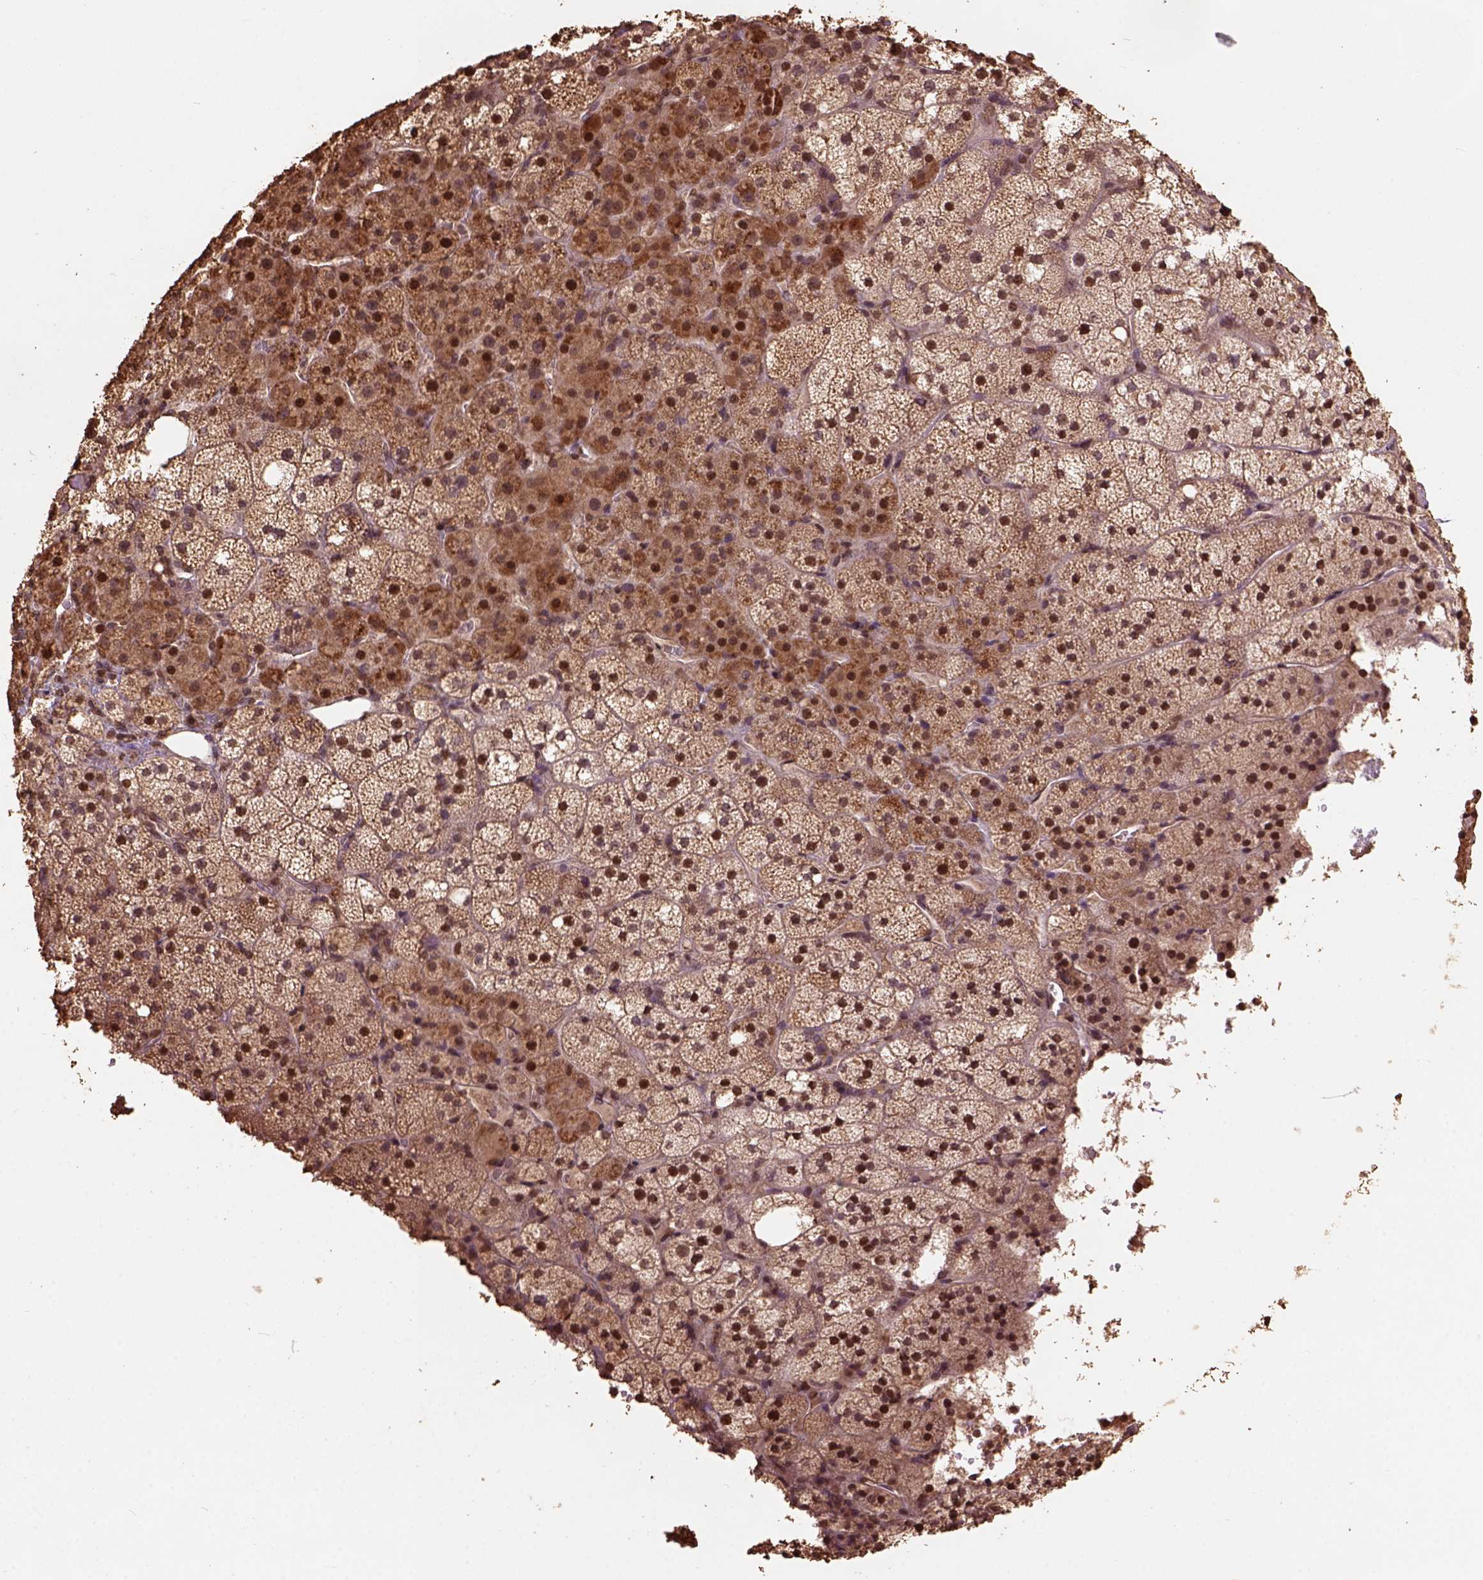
{"staining": {"intensity": "strong", "quantity": ">75%", "location": "cytoplasmic/membranous,nuclear"}, "tissue": "adrenal gland", "cell_type": "Glandular cells", "image_type": "normal", "snomed": [{"axis": "morphology", "description": "Normal tissue, NOS"}, {"axis": "topography", "description": "Adrenal gland"}], "caption": "Strong cytoplasmic/membranous,nuclear positivity for a protein is seen in approximately >75% of glandular cells of normal adrenal gland using IHC.", "gene": "CSTF2T", "patient": {"sex": "male", "age": 53}}